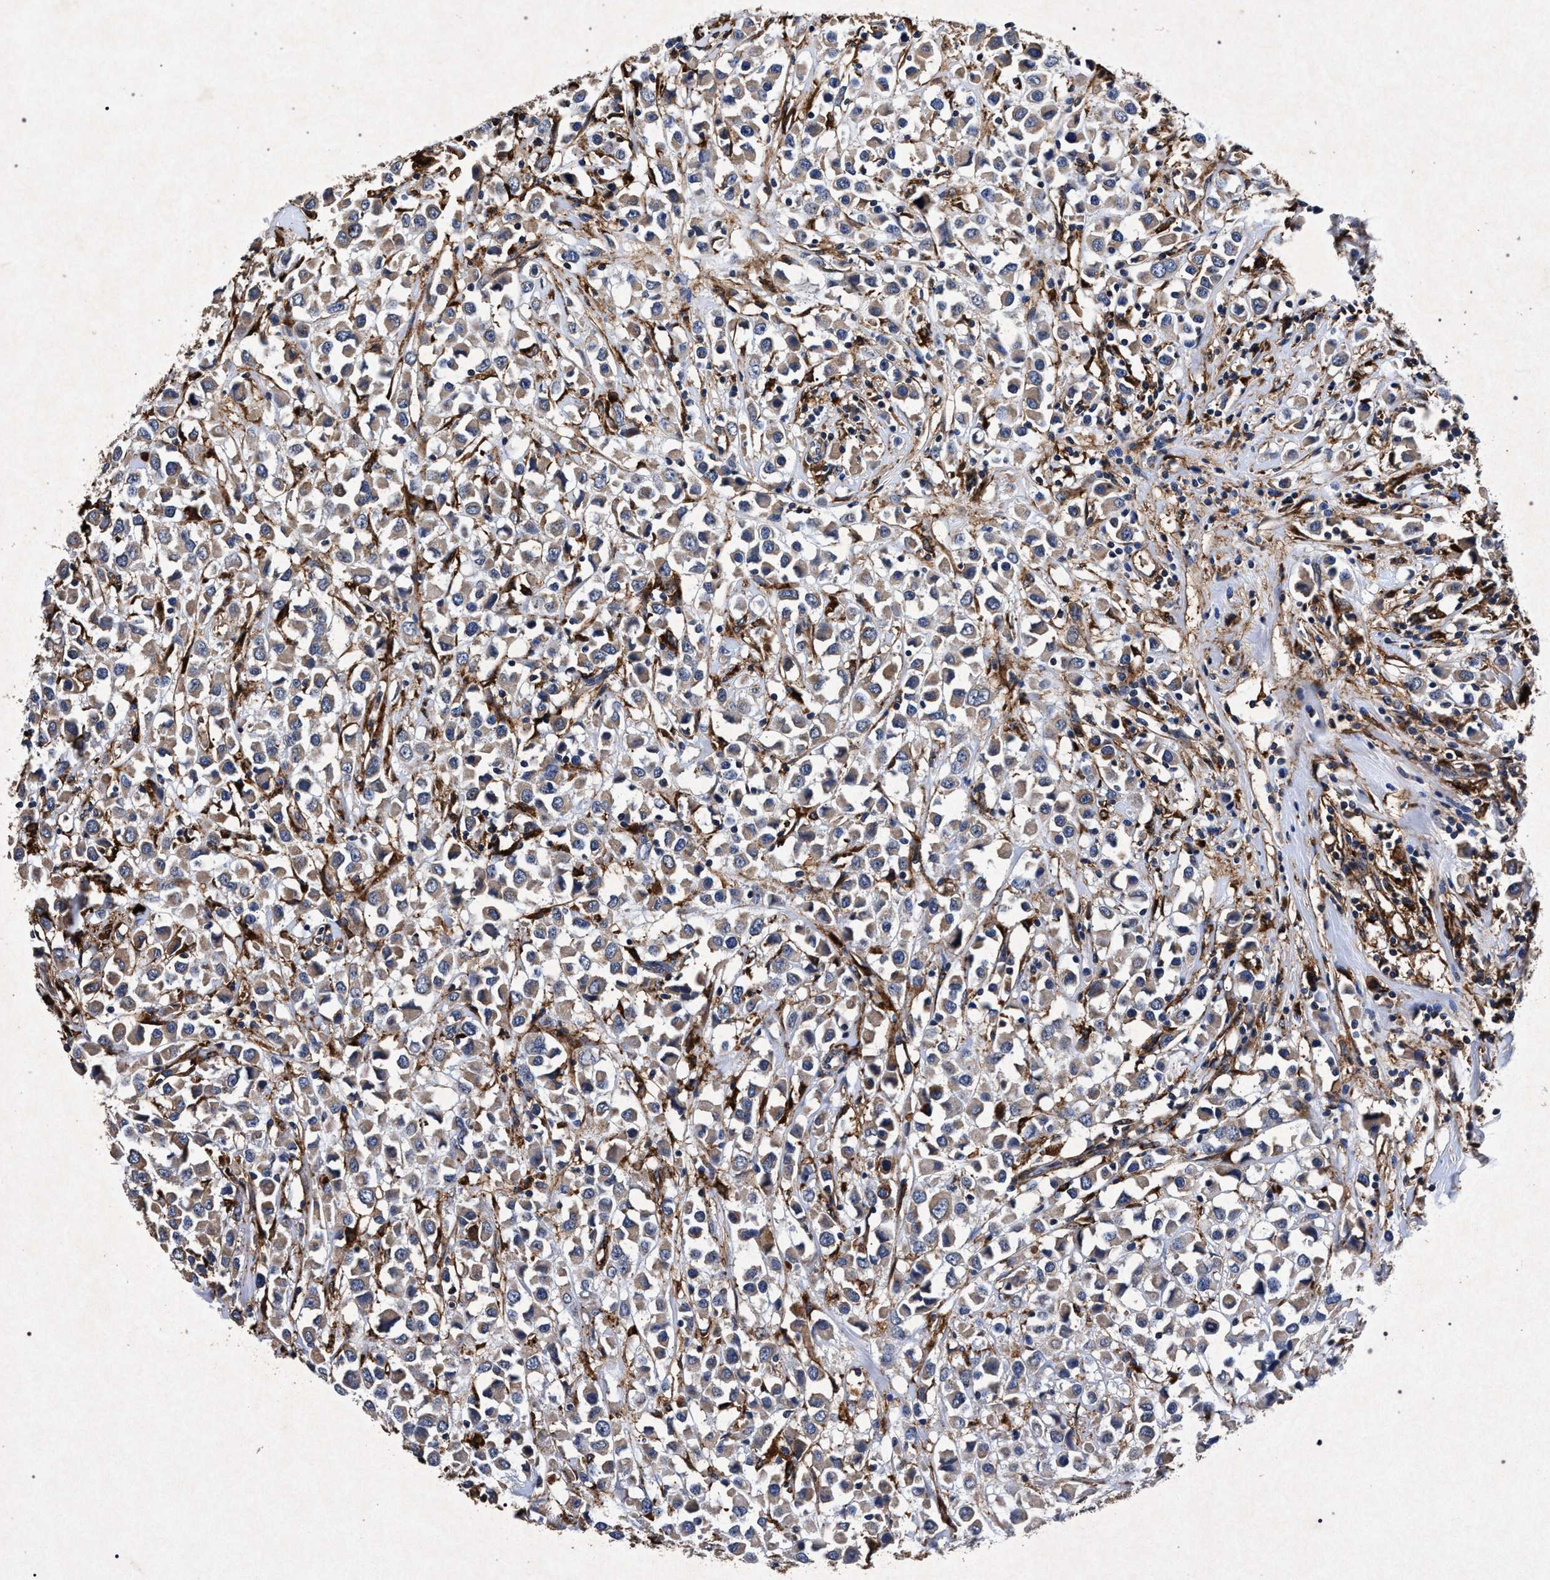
{"staining": {"intensity": "weak", "quantity": ">75%", "location": "cytoplasmic/membranous"}, "tissue": "breast cancer", "cell_type": "Tumor cells", "image_type": "cancer", "snomed": [{"axis": "morphology", "description": "Duct carcinoma"}, {"axis": "topography", "description": "Breast"}], "caption": "This image demonstrates immunohistochemistry staining of human breast intraductal carcinoma, with low weak cytoplasmic/membranous positivity in about >75% of tumor cells.", "gene": "MARCKS", "patient": {"sex": "female", "age": 61}}